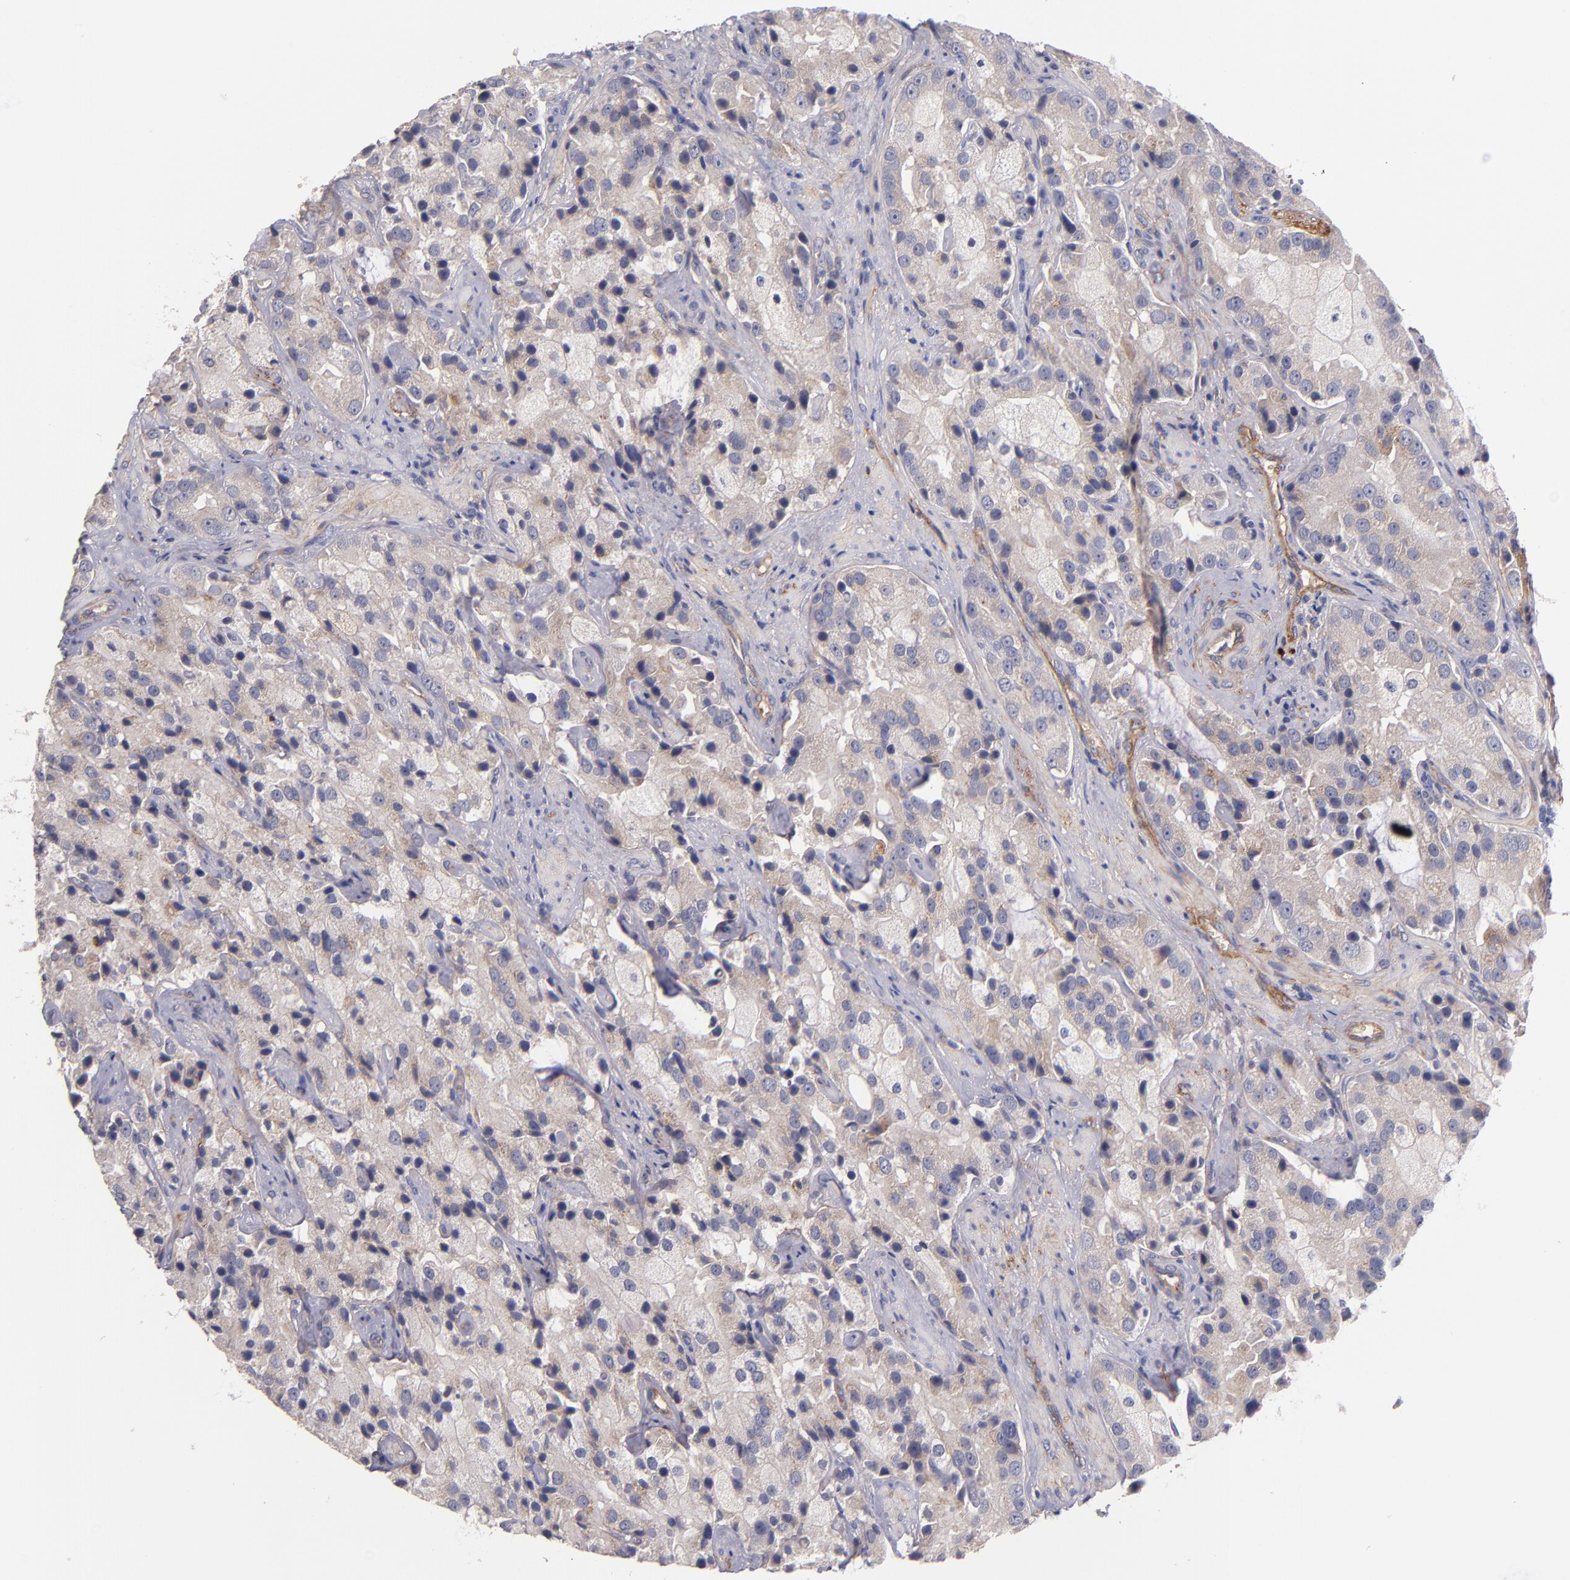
{"staining": {"intensity": "weak", "quantity": "<25%", "location": "cytoplasmic/membranous"}, "tissue": "prostate cancer", "cell_type": "Tumor cells", "image_type": "cancer", "snomed": [{"axis": "morphology", "description": "Adenocarcinoma, High grade"}, {"axis": "topography", "description": "Prostate"}], "caption": "Immunohistochemical staining of human adenocarcinoma (high-grade) (prostate) reveals no significant staining in tumor cells.", "gene": "PLSCR4", "patient": {"sex": "male", "age": 70}}